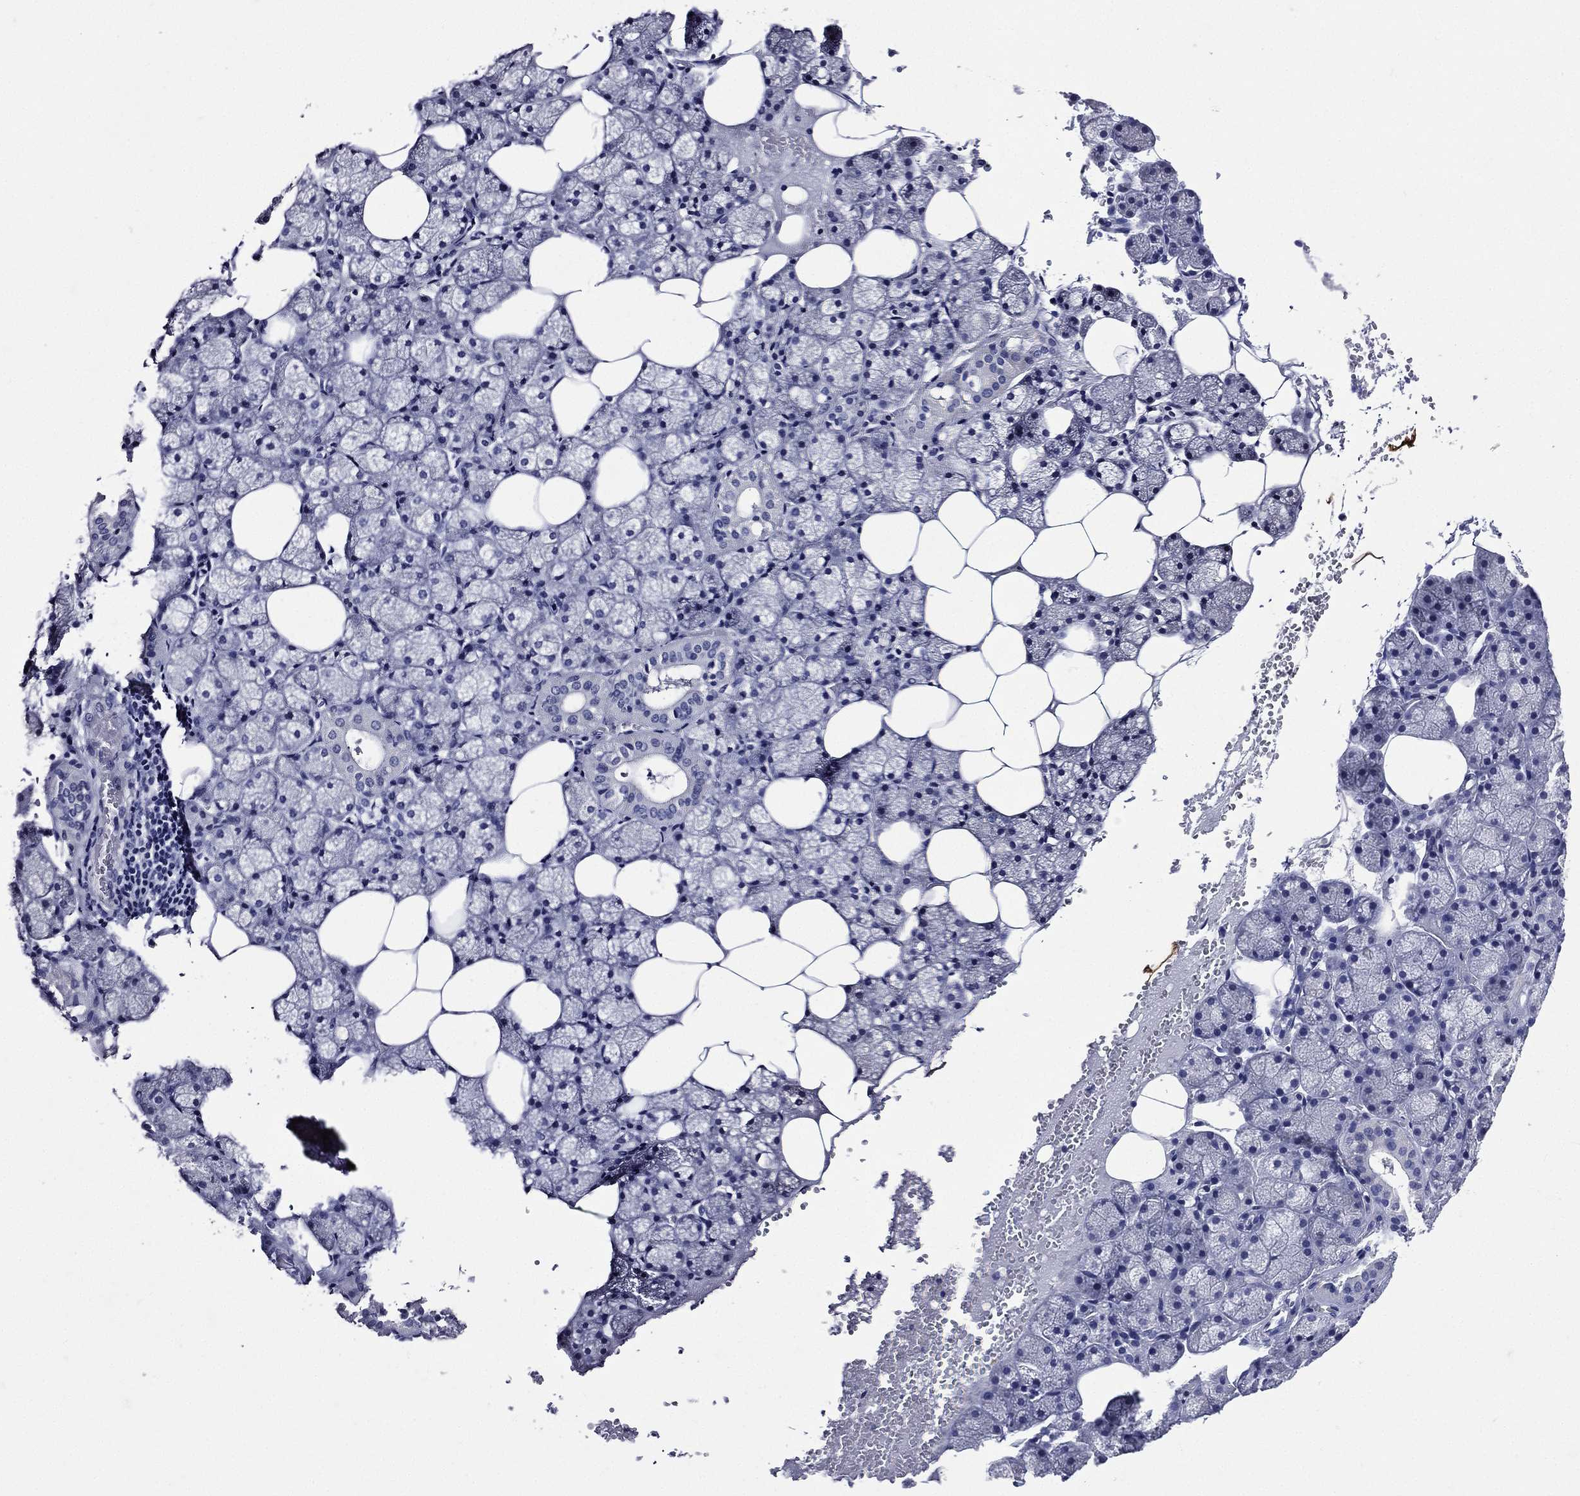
{"staining": {"intensity": "negative", "quantity": "none", "location": "none"}, "tissue": "salivary gland", "cell_type": "Glandular cells", "image_type": "normal", "snomed": [{"axis": "morphology", "description": "Normal tissue, NOS"}, {"axis": "topography", "description": "Salivary gland"}], "caption": "Immunohistochemistry (IHC) photomicrograph of unremarkable salivary gland: salivary gland stained with DAB shows no significant protein expression in glandular cells.", "gene": "TGM1", "patient": {"sex": "male", "age": 38}}